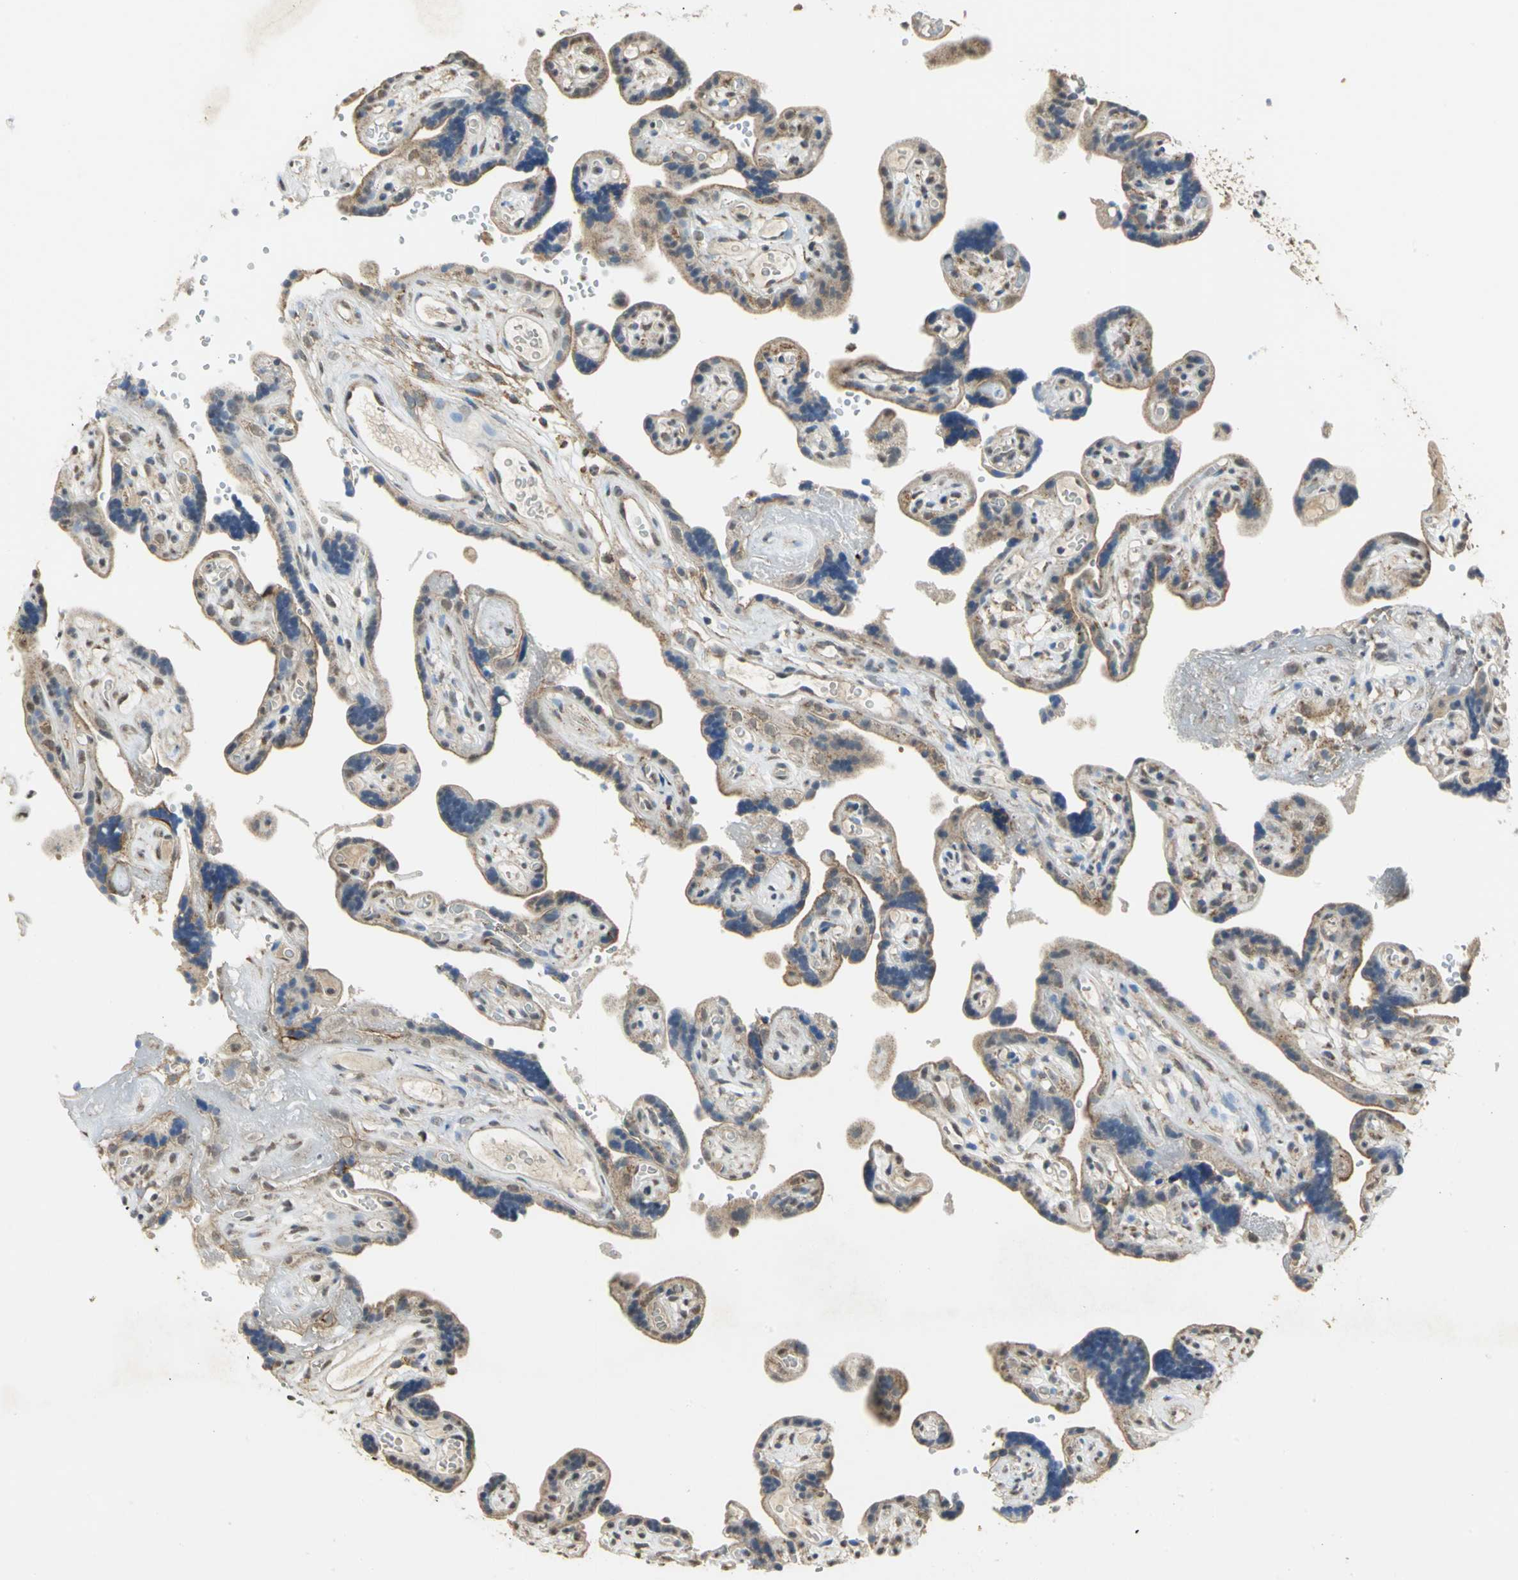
{"staining": {"intensity": "moderate", "quantity": "25%-75%", "location": "cytoplasmic/membranous"}, "tissue": "placenta", "cell_type": "Trophoblastic cells", "image_type": "normal", "snomed": [{"axis": "morphology", "description": "Normal tissue, NOS"}, {"axis": "topography", "description": "Placenta"}], "caption": "Human placenta stained for a protein (brown) reveals moderate cytoplasmic/membranous positive staining in about 25%-75% of trophoblastic cells.", "gene": "NDUFB5", "patient": {"sex": "female", "age": 30}}